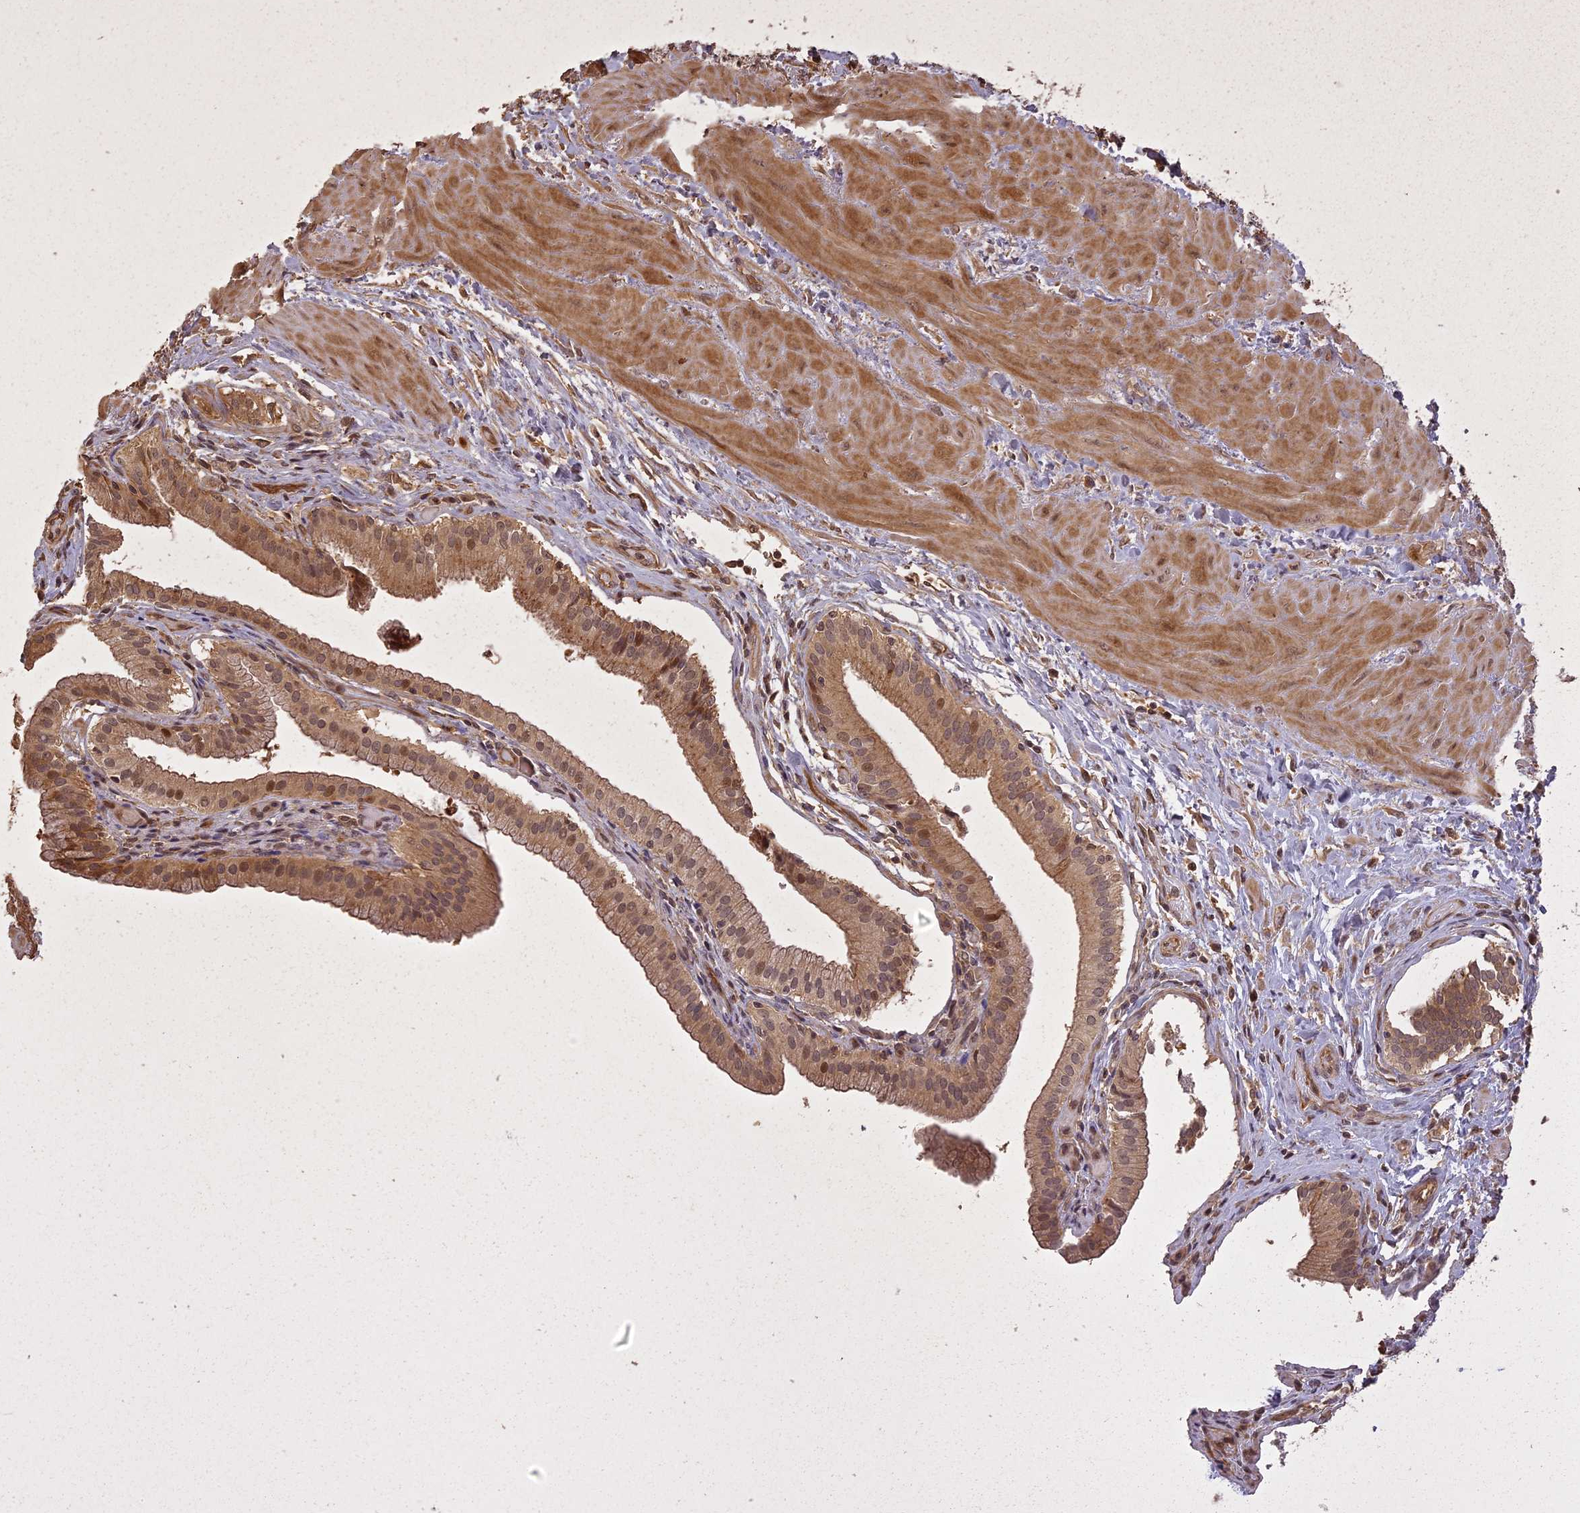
{"staining": {"intensity": "moderate", "quantity": ">75%", "location": "cytoplasmic/membranous"}, "tissue": "gallbladder", "cell_type": "Glandular cells", "image_type": "normal", "snomed": [{"axis": "morphology", "description": "Normal tissue, NOS"}, {"axis": "topography", "description": "Gallbladder"}], "caption": "This photomicrograph exhibits benign gallbladder stained with immunohistochemistry to label a protein in brown. The cytoplasmic/membranous of glandular cells show moderate positivity for the protein. Nuclei are counter-stained blue.", "gene": "LIN37", "patient": {"sex": "male", "age": 24}}